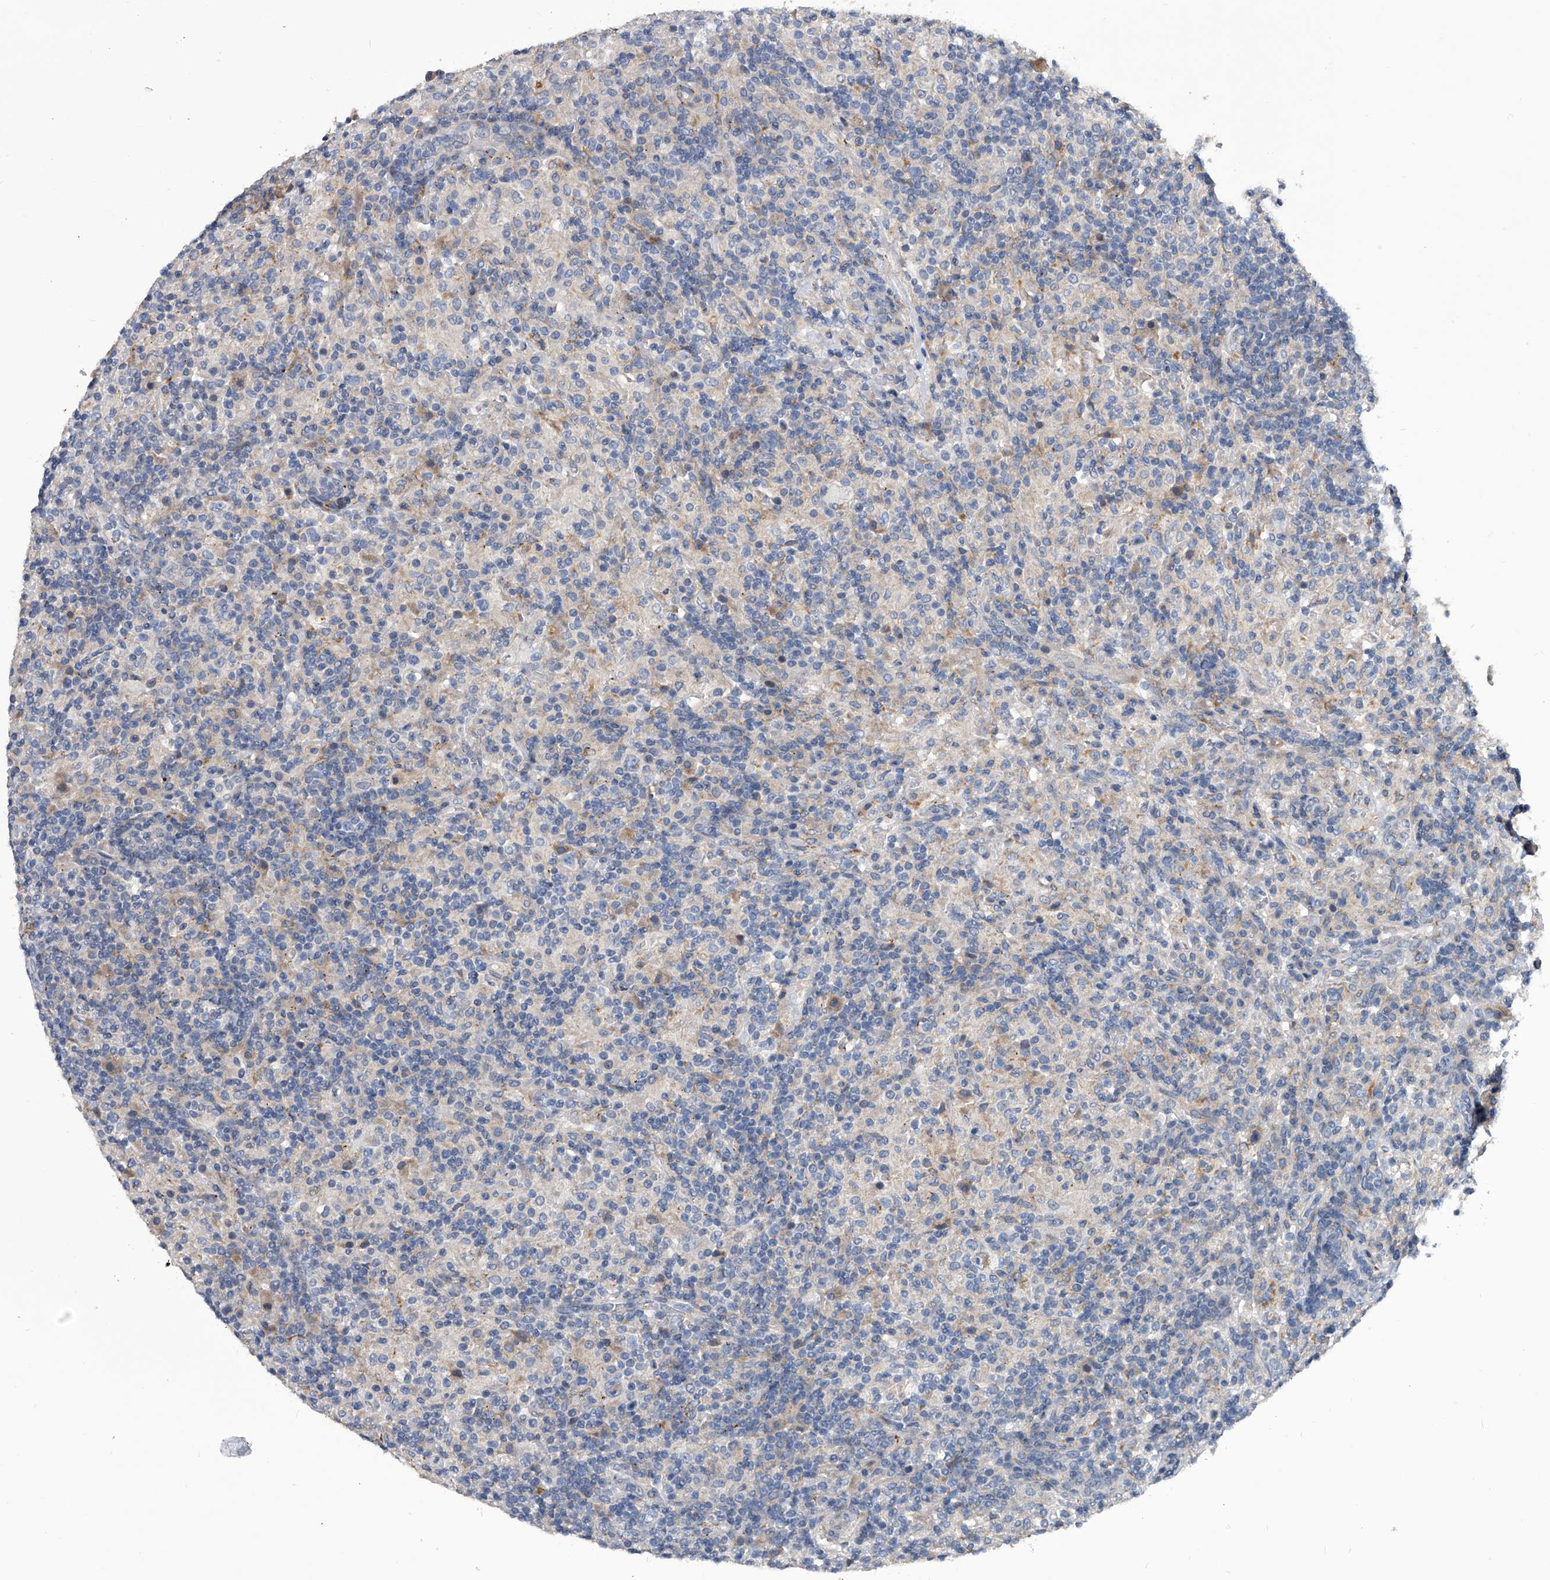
{"staining": {"intensity": "negative", "quantity": "none", "location": "none"}, "tissue": "lymphoma", "cell_type": "Tumor cells", "image_type": "cancer", "snomed": [{"axis": "morphology", "description": "Hodgkin's disease, NOS"}, {"axis": "topography", "description": "Lymph node"}], "caption": "Hodgkin's disease was stained to show a protein in brown. There is no significant expression in tumor cells.", "gene": "SPP1", "patient": {"sex": "male", "age": 70}}